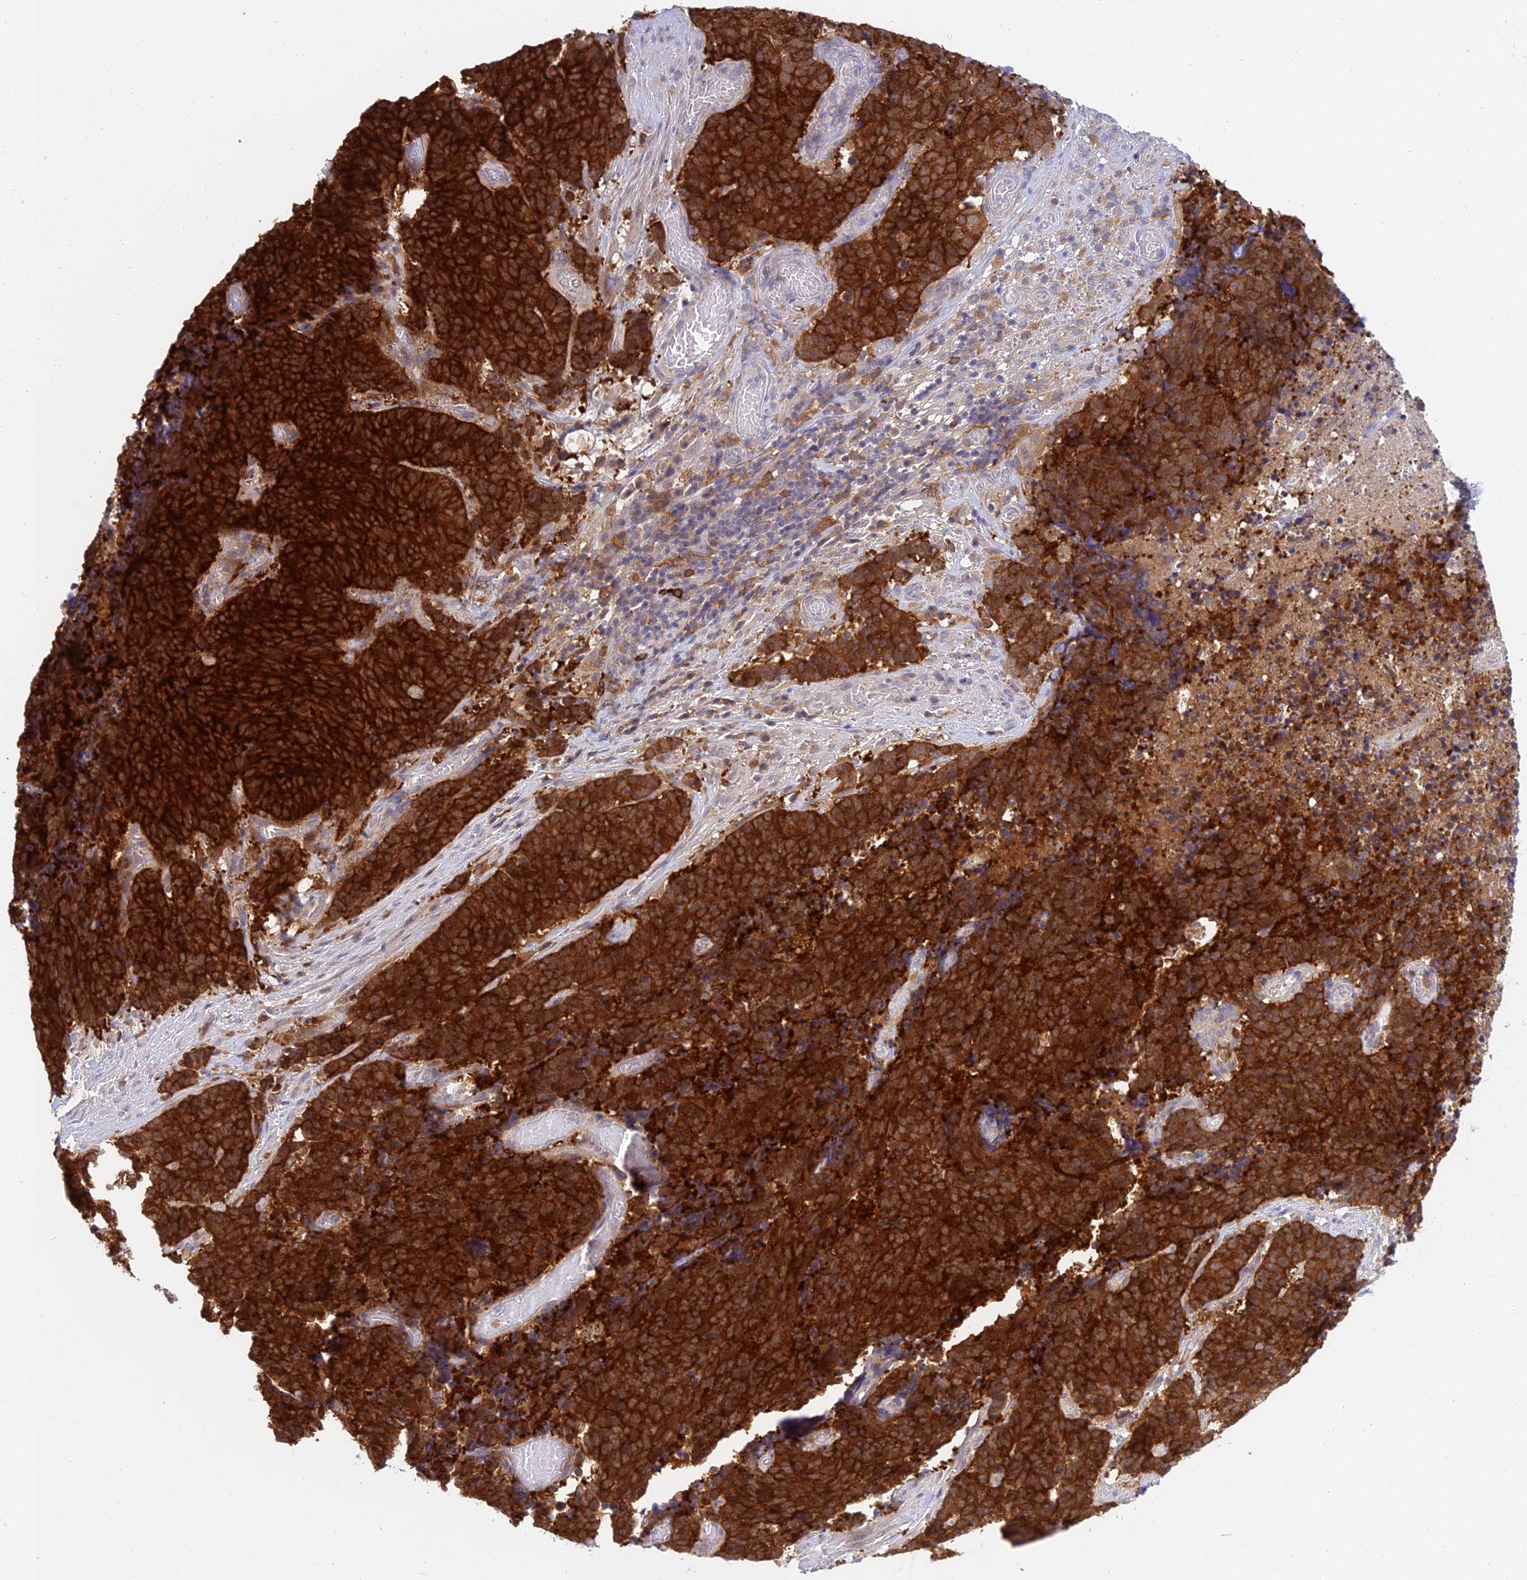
{"staining": {"intensity": "strong", "quantity": ">75%", "location": "cytoplasmic/membranous"}, "tissue": "cervical cancer", "cell_type": "Tumor cells", "image_type": "cancer", "snomed": [{"axis": "morphology", "description": "Squamous cell carcinoma, NOS"}, {"axis": "topography", "description": "Cervix"}], "caption": "Tumor cells show strong cytoplasmic/membranous expression in about >75% of cells in cervical squamous cell carcinoma.", "gene": "UBE2G1", "patient": {"sex": "female", "age": 29}}